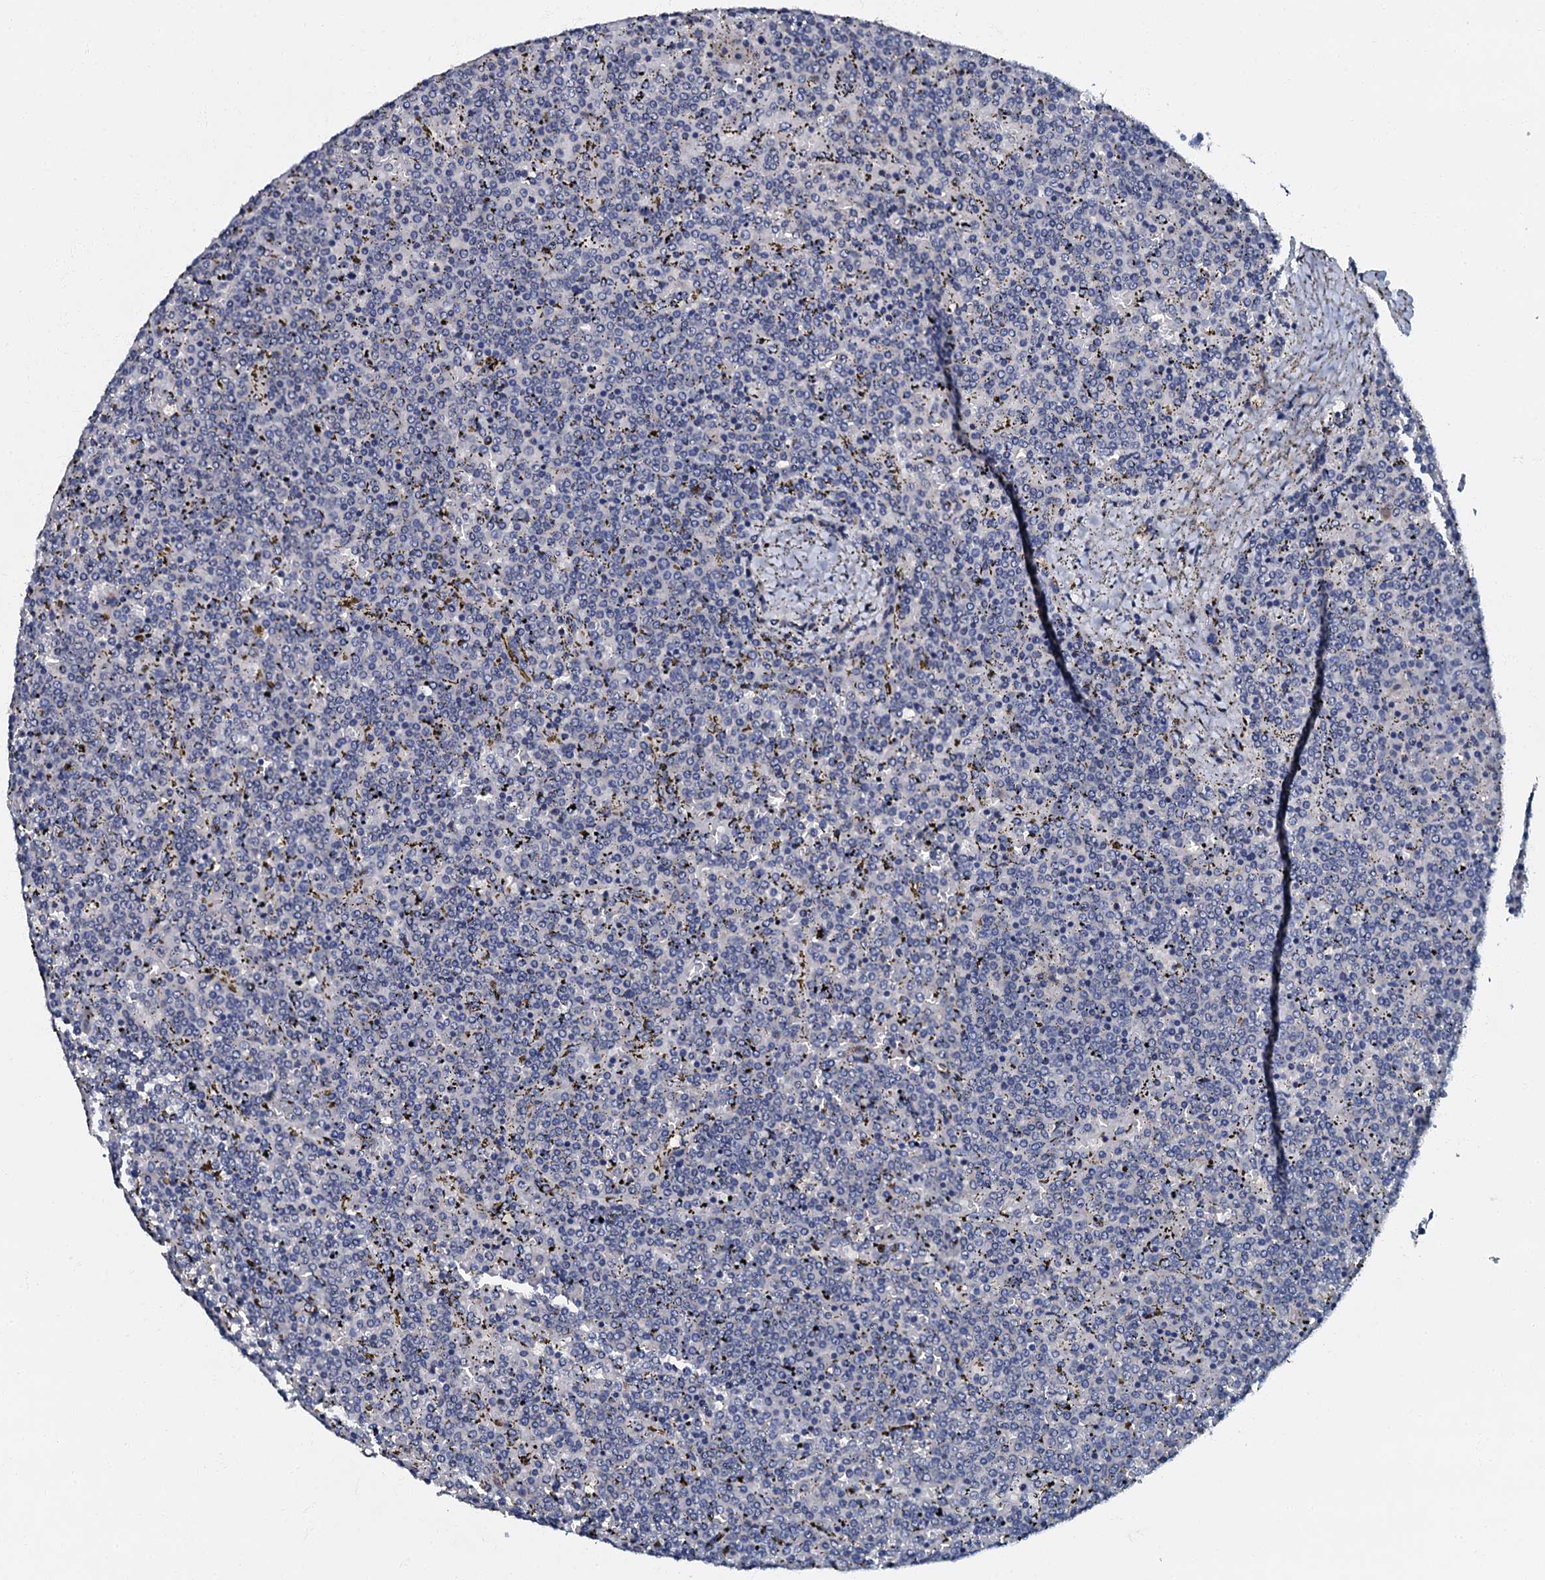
{"staining": {"intensity": "negative", "quantity": "none", "location": "none"}, "tissue": "lymphoma", "cell_type": "Tumor cells", "image_type": "cancer", "snomed": [{"axis": "morphology", "description": "Malignant lymphoma, non-Hodgkin's type, Low grade"}, {"axis": "topography", "description": "Spleen"}], "caption": "Immunohistochemical staining of human low-grade malignant lymphoma, non-Hodgkin's type exhibits no significant expression in tumor cells.", "gene": "OLAH", "patient": {"sex": "female", "age": 19}}